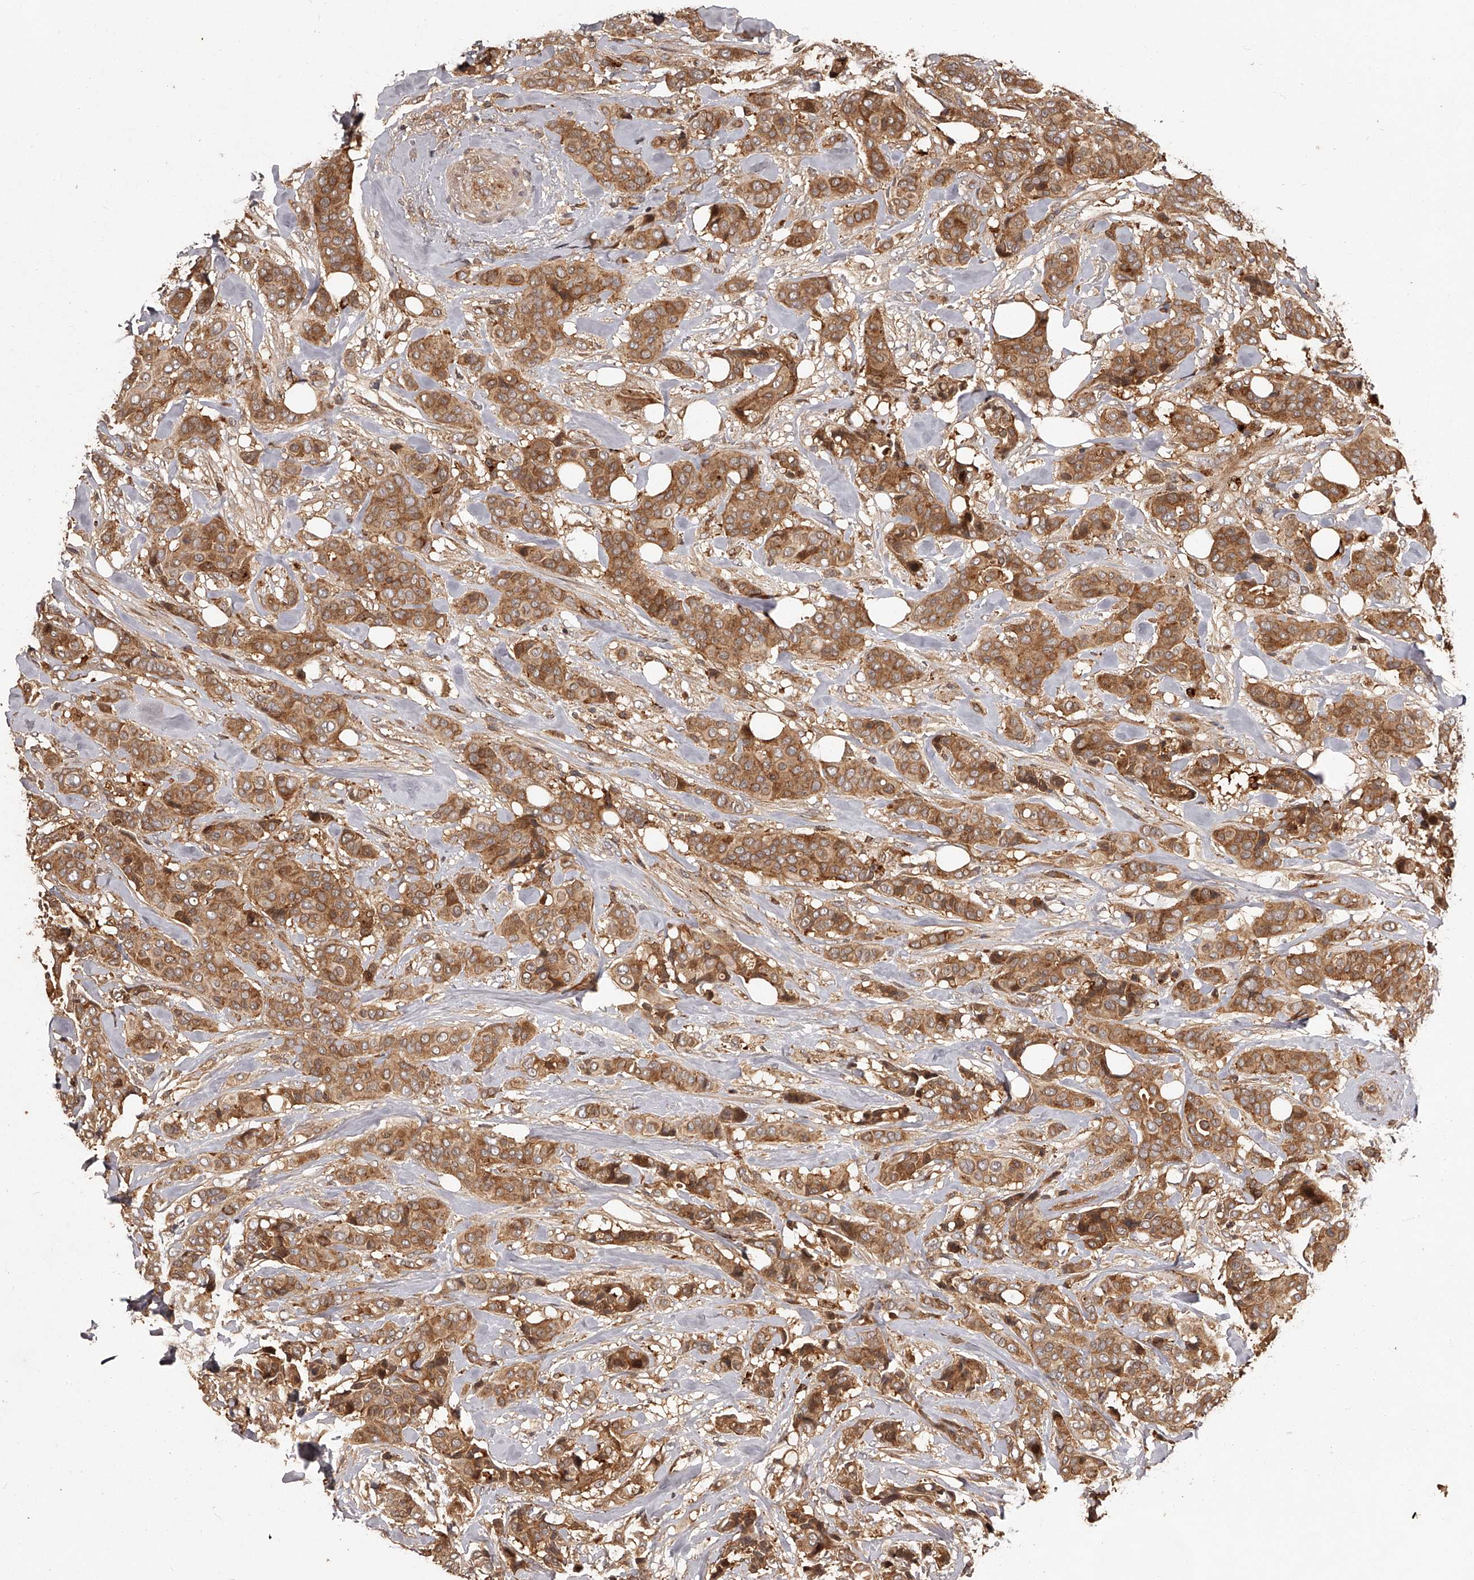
{"staining": {"intensity": "moderate", "quantity": ">75%", "location": "cytoplasmic/membranous"}, "tissue": "breast cancer", "cell_type": "Tumor cells", "image_type": "cancer", "snomed": [{"axis": "morphology", "description": "Lobular carcinoma"}, {"axis": "topography", "description": "Breast"}], "caption": "Immunohistochemistry (IHC) histopathology image of breast lobular carcinoma stained for a protein (brown), which displays medium levels of moderate cytoplasmic/membranous staining in about >75% of tumor cells.", "gene": "CRYZL1", "patient": {"sex": "female", "age": 51}}